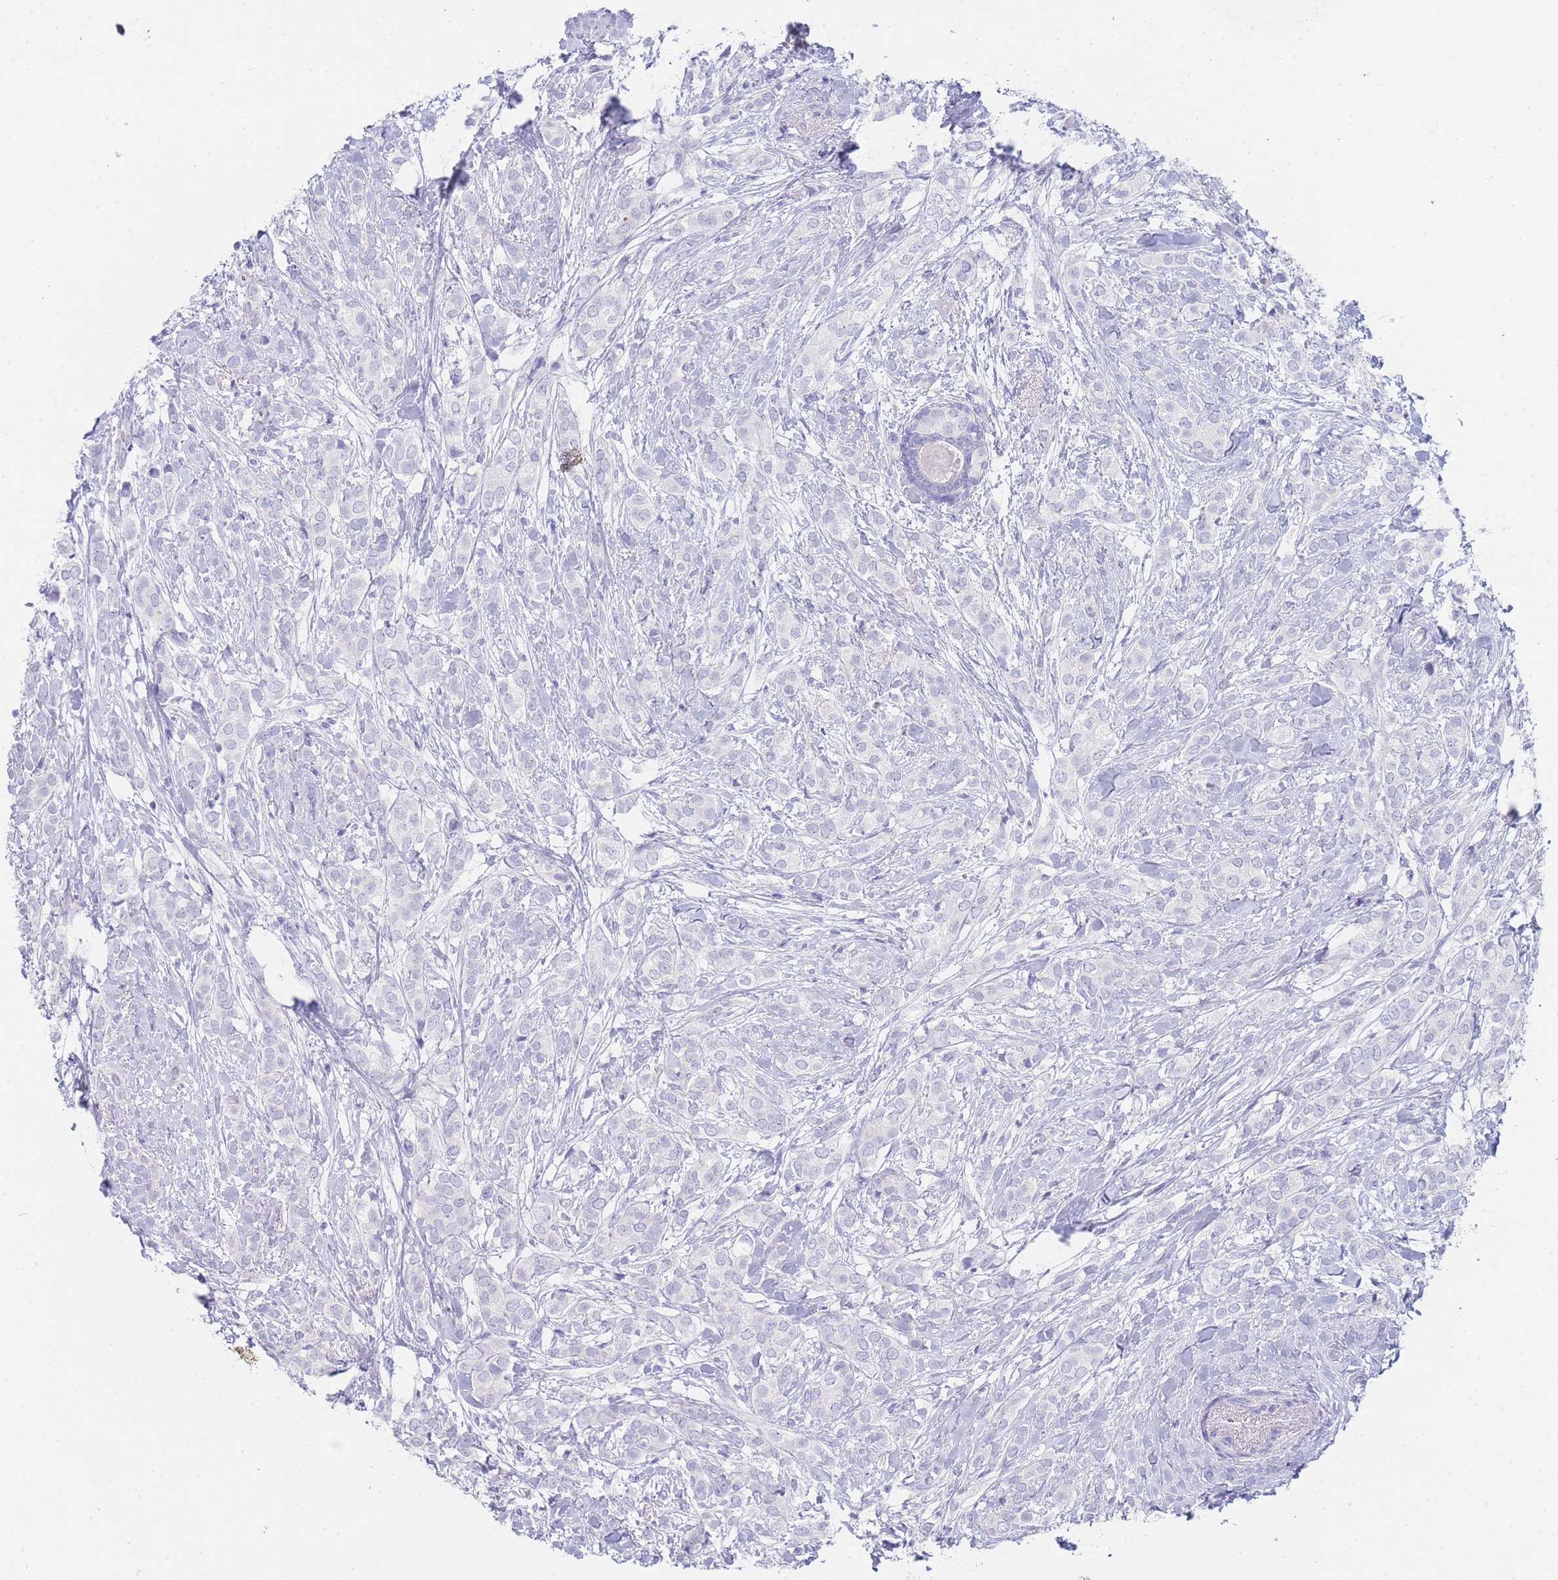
{"staining": {"intensity": "negative", "quantity": "none", "location": "none"}, "tissue": "breast cancer", "cell_type": "Tumor cells", "image_type": "cancer", "snomed": [{"axis": "morphology", "description": "Duct carcinoma"}, {"axis": "topography", "description": "Breast"}], "caption": "A histopathology image of breast intraductal carcinoma stained for a protein reveals no brown staining in tumor cells. Nuclei are stained in blue.", "gene": "HBG2", "patient": {"sex": "female", "age": 73}}